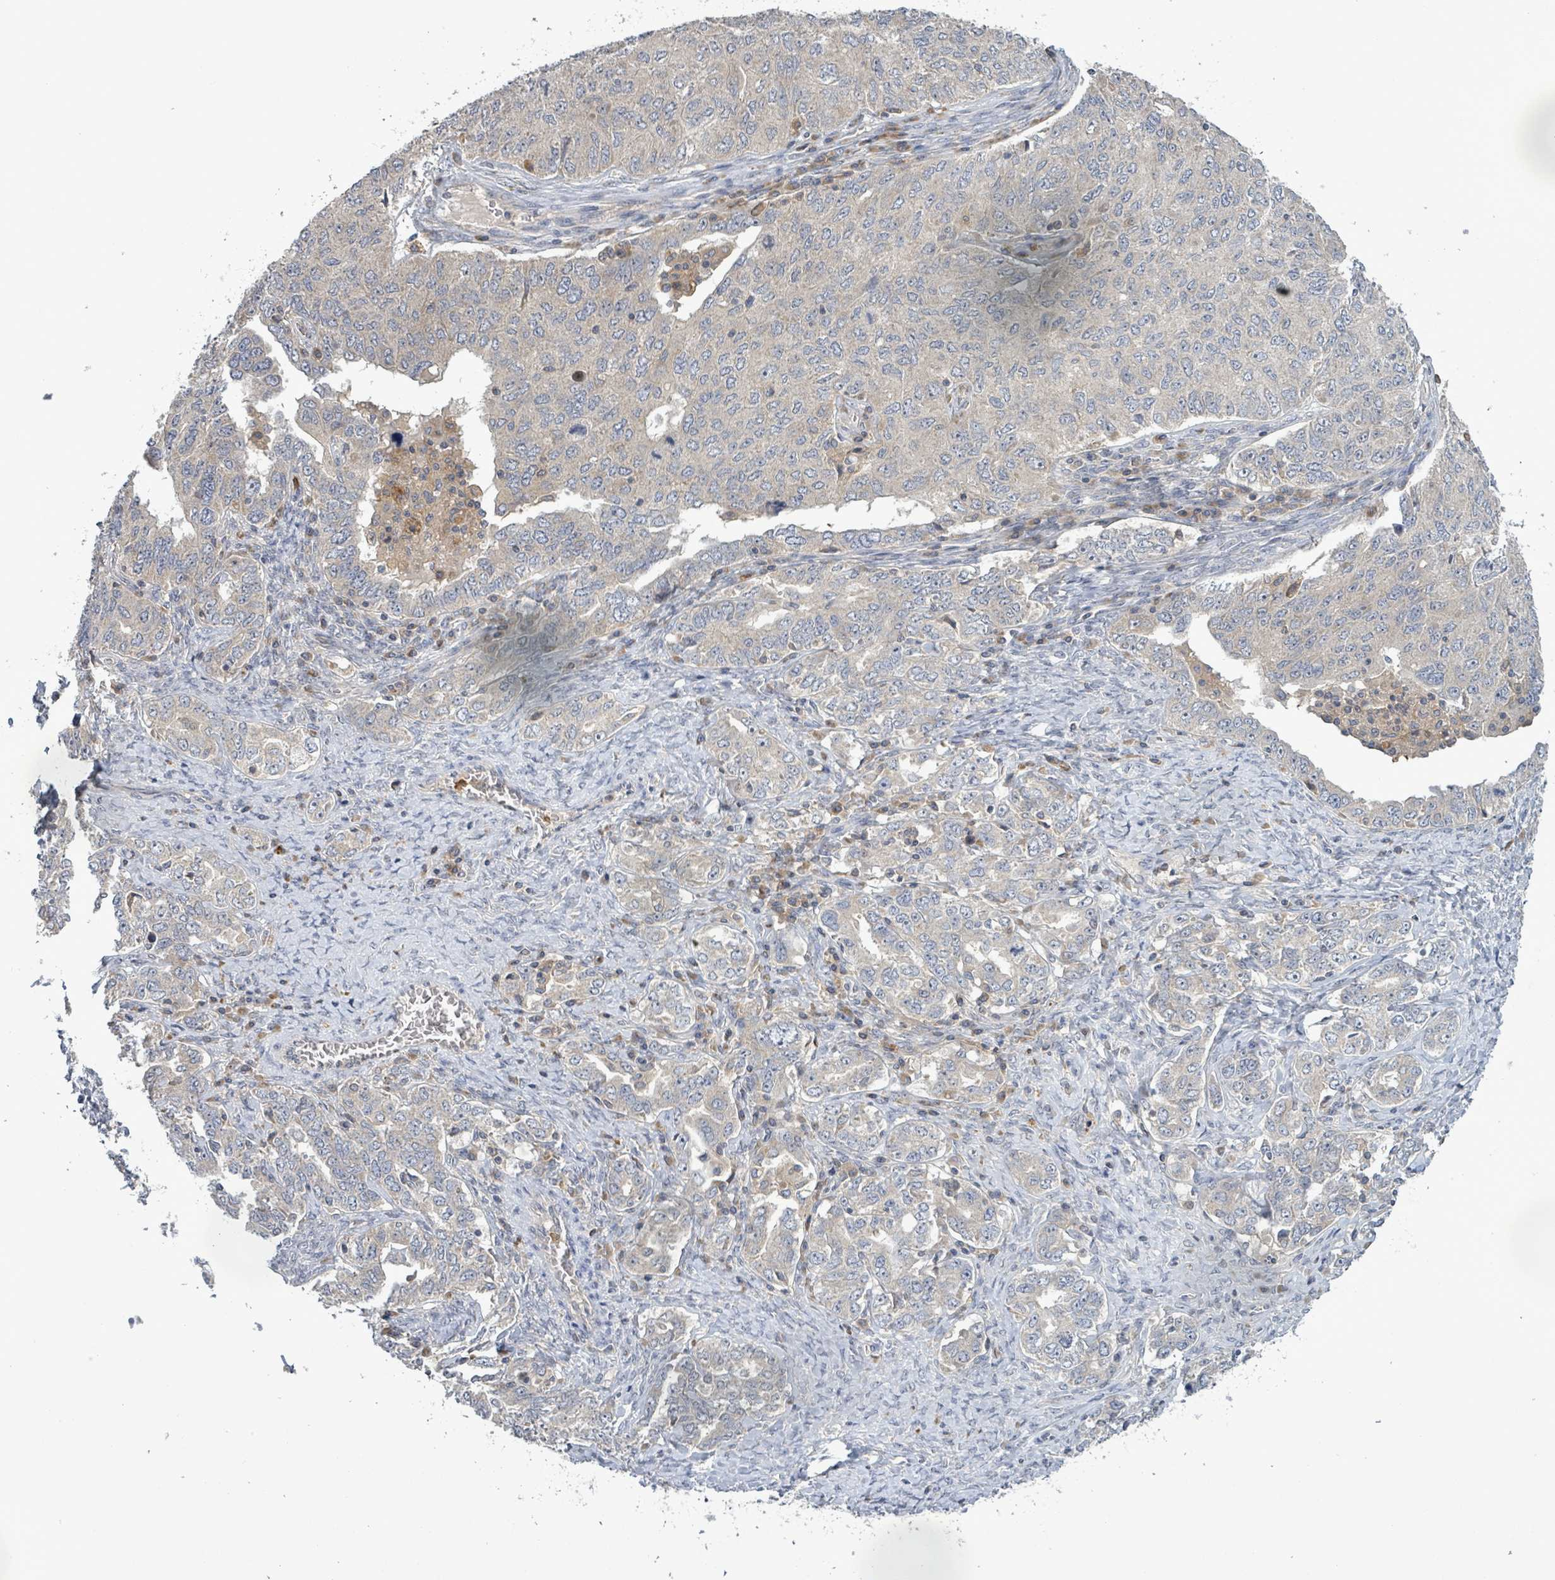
{"staining": {"intensity": "negative", "quantity": "none", "location": "none"}, "tissue": "ovarian cancer", "cell_type": "Tumor cells", "image_type": "cancer", "snomed": [{"axis": "morphology", "description": "Carcinoma, endometroid"}, {"axis": "topography", "description": "Ovary"}], "caption": "IHC of human ovarian endometroid carcinoma exhibits no staining in tumor cells.", "gene": "SERPINE3", "patient": {"sex": "female", "age": 62}}